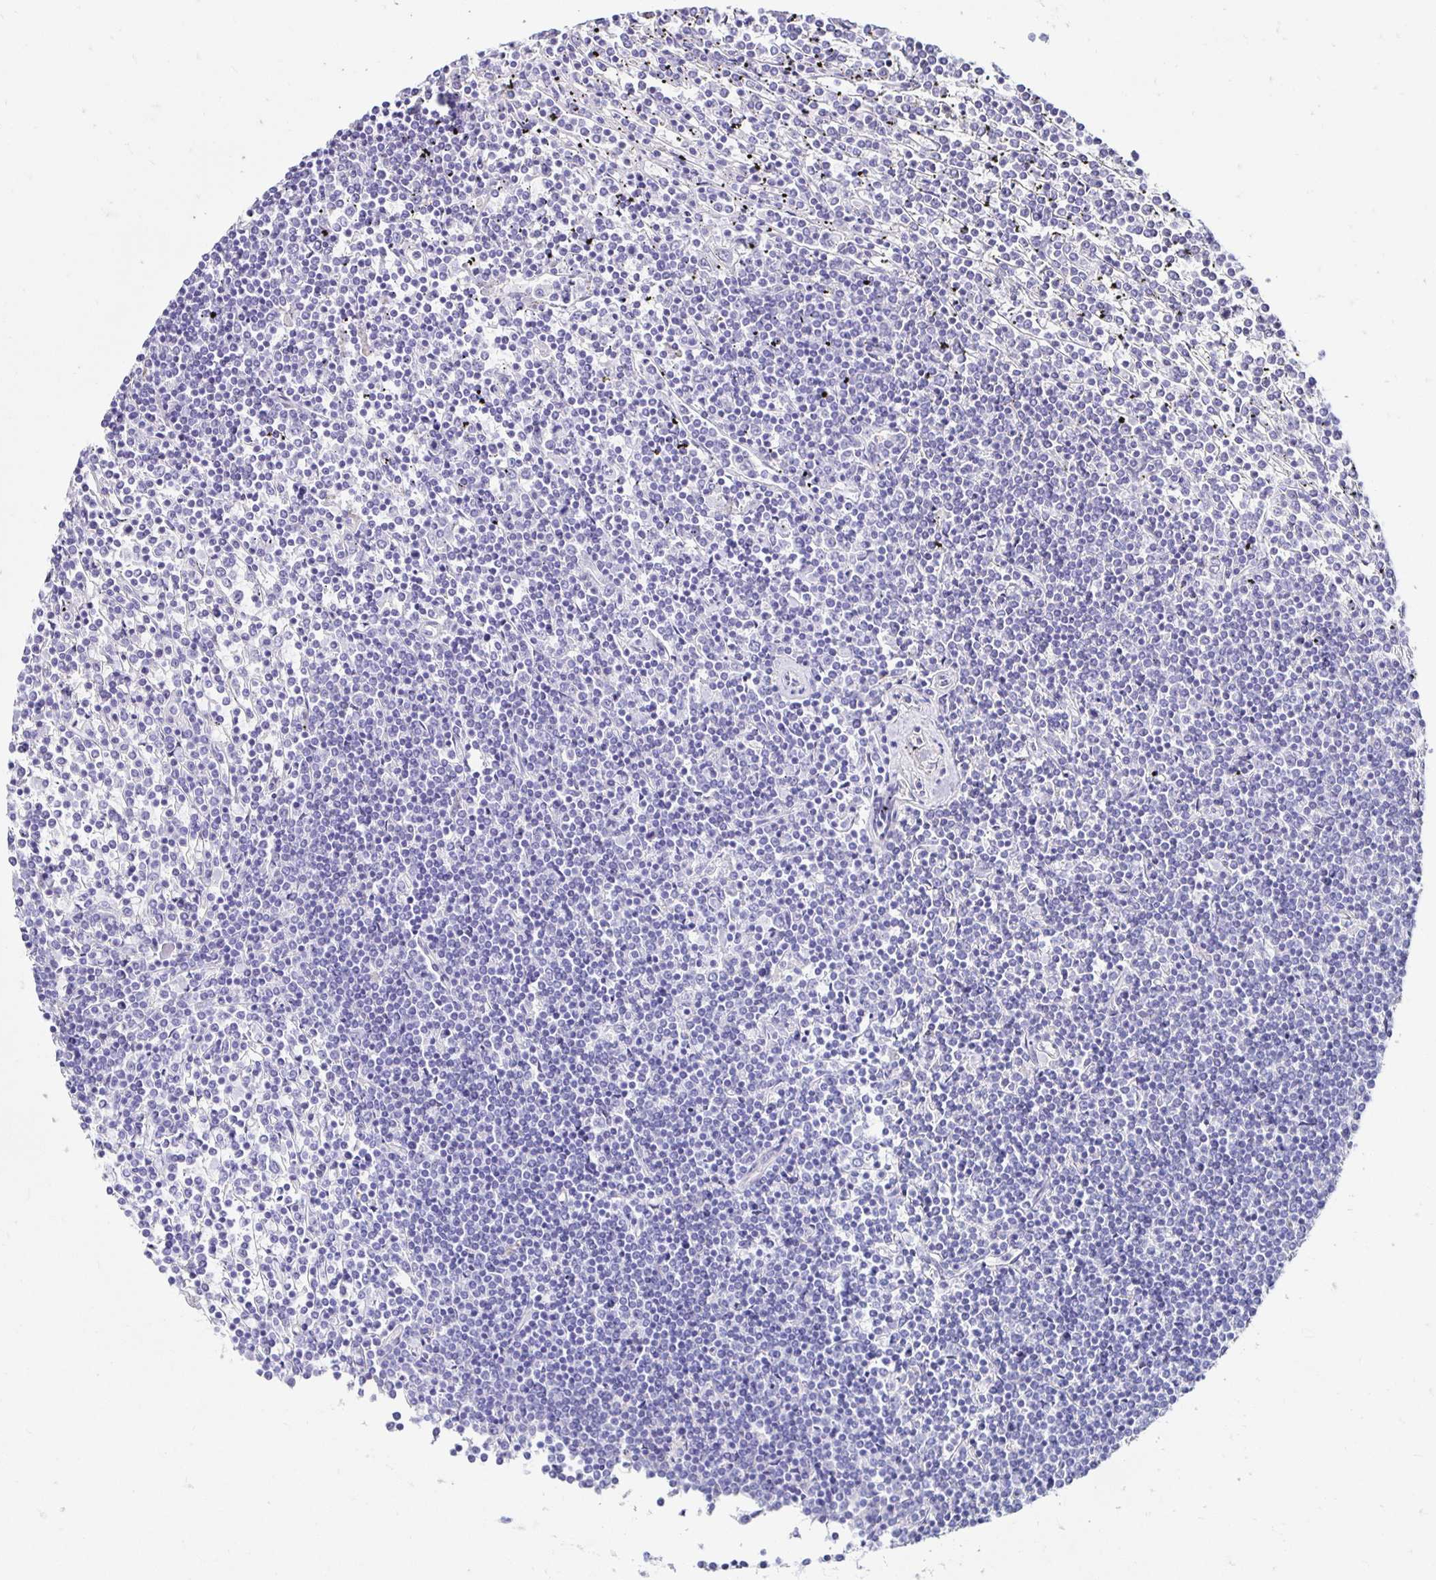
{"staining": {"intensity": "negative", "quantity": "none", "location": "none"}, "tissue": "lymphoma", "cell_type": "Tumor cells", "image_type": "cancer", "snomed": [{"axis": "morphology", "description": "Malignant lymphoma, non-Hodgkin's type, Low grade"}, {"axis": "topography", "description": "Spleen"}], "caption": "Immunohistochemistry of lymphoma shows no expression in tumor cells.", "gene": "CA9", "patient": {"sex": "female", "age": 19}}